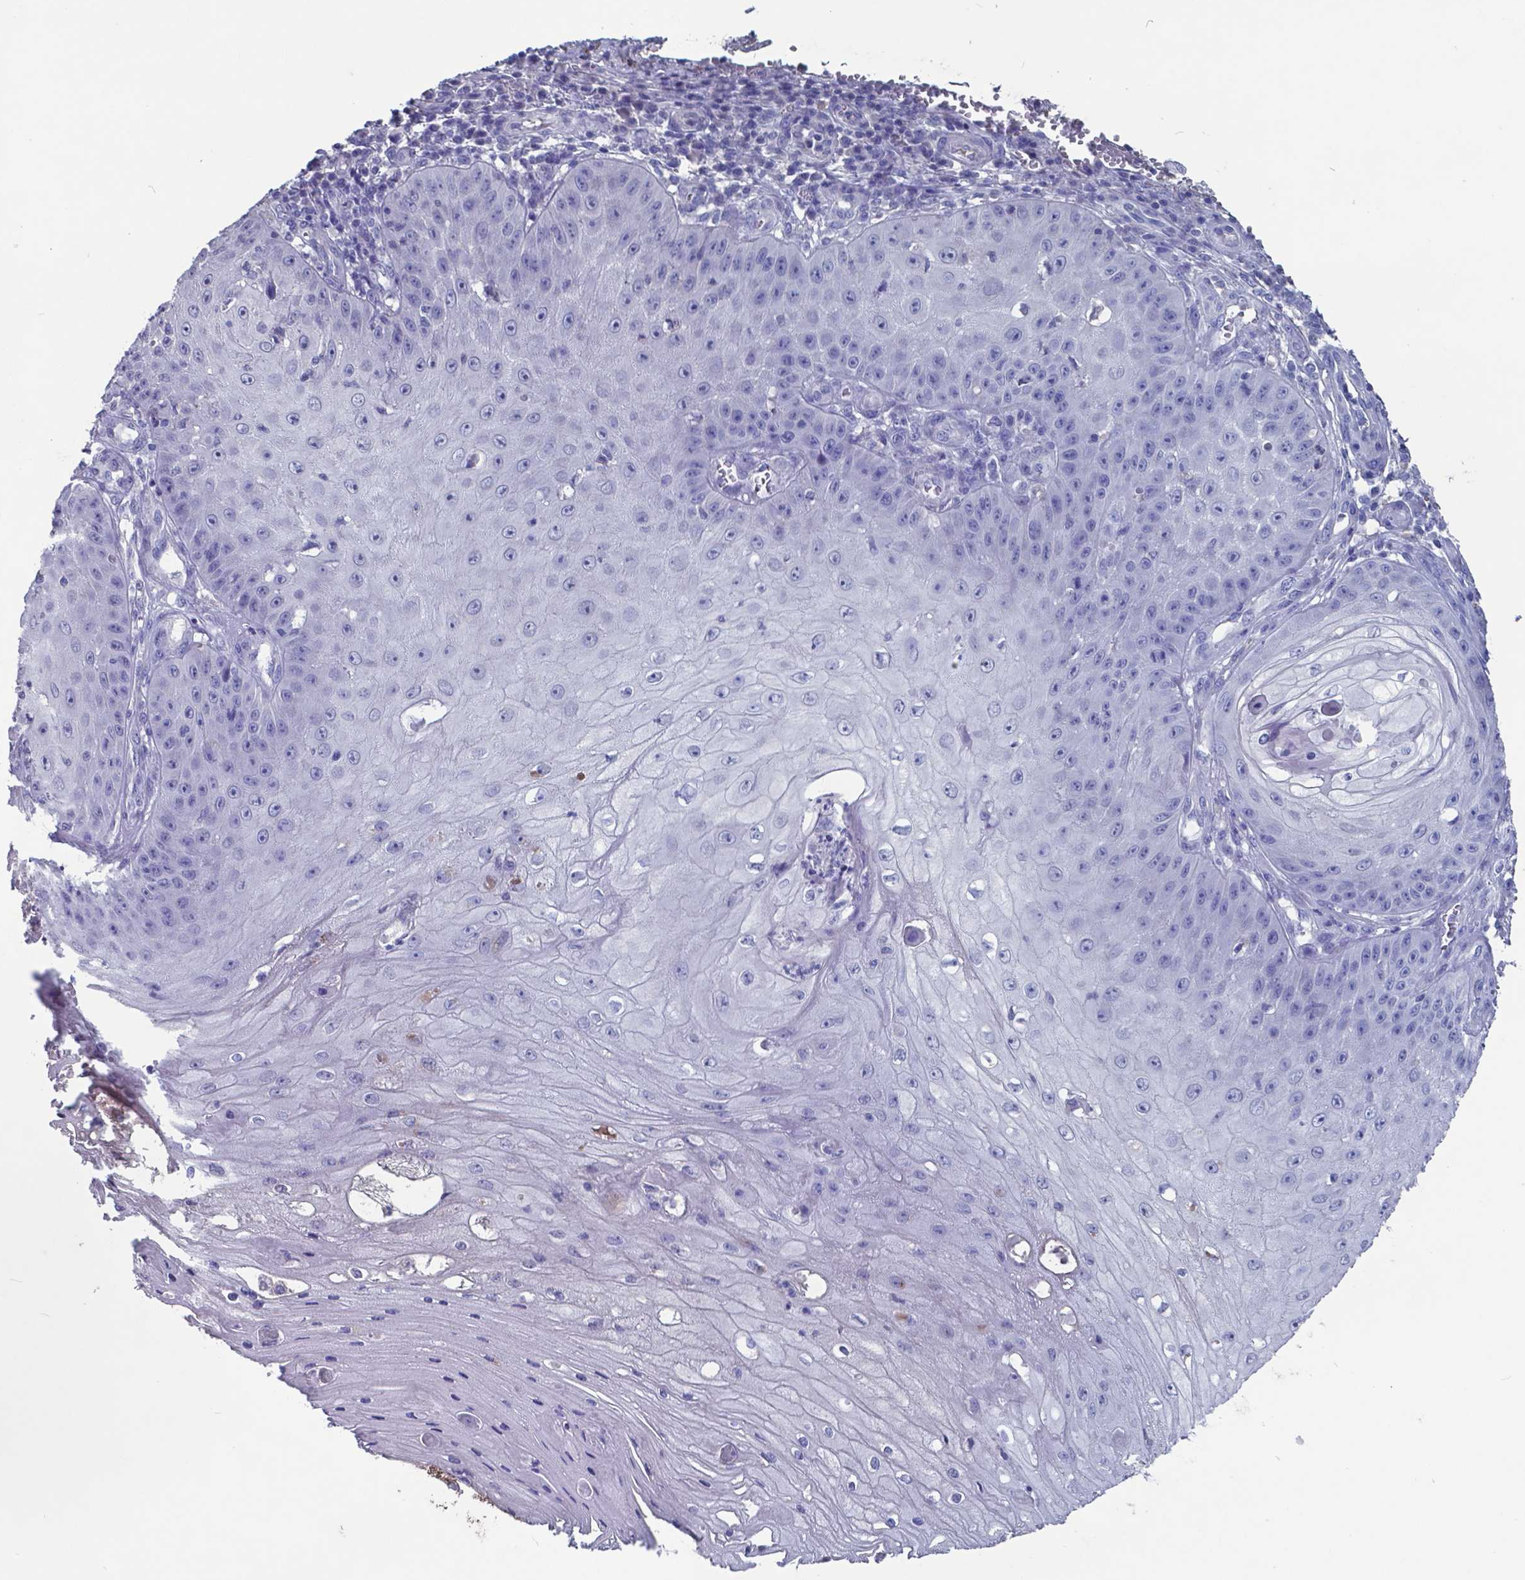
{"staining": {"intensity": "negative", "quantity": "none", "location": "none"}, "tissue": "skin cancer", "cell_type": "Tumor cells", "image_type": "cancer", "snomed": [{"axis": "morphology", "description": "Squamous cell carcinoma, NOS"}, {"axis": "topography", "description": "Skin"}], "caption": "The IHC micrograph has no significant positivity in tumor cells of skin squamous cell carcinoma tissue.", "gene": "TTR", "patient": {"sex": "male", "age": 70}}